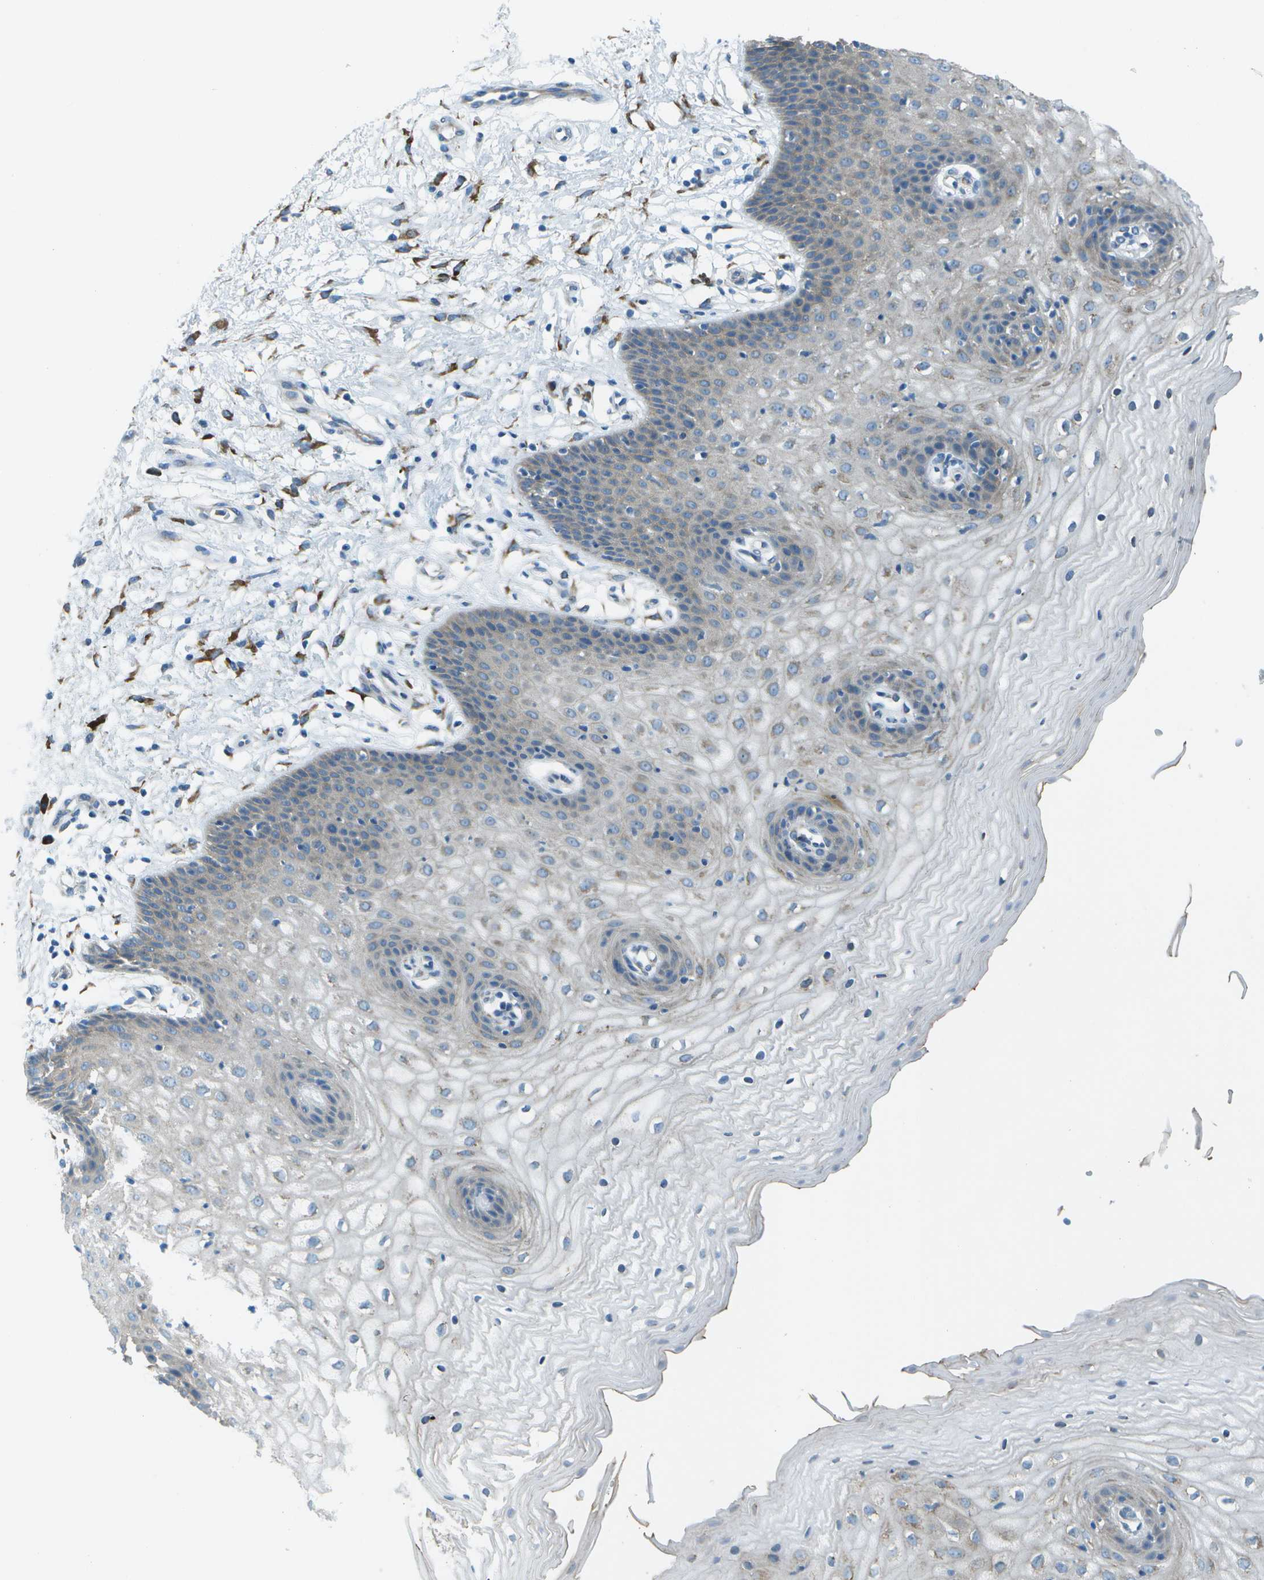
{"staining": {"intensity": "negative", "quantity": "none", "location": "none"}, "tissue": "vagina", "cell_type": "Squamous epithelial cells", "image_type": "normal", "snomed": [{"axis": "morphology", "description": "Normal tissue, NOS"}, {"axis": "topography", "description": "Vagina"}], "caption": "DAB (3,3'-diaminobenzidine) immunohistochemical staining of normal vagina displays no significant staining in squamous epithelial cells.", "gene": "KCTD3", "patient": {"sex": "female", "age": 34}}